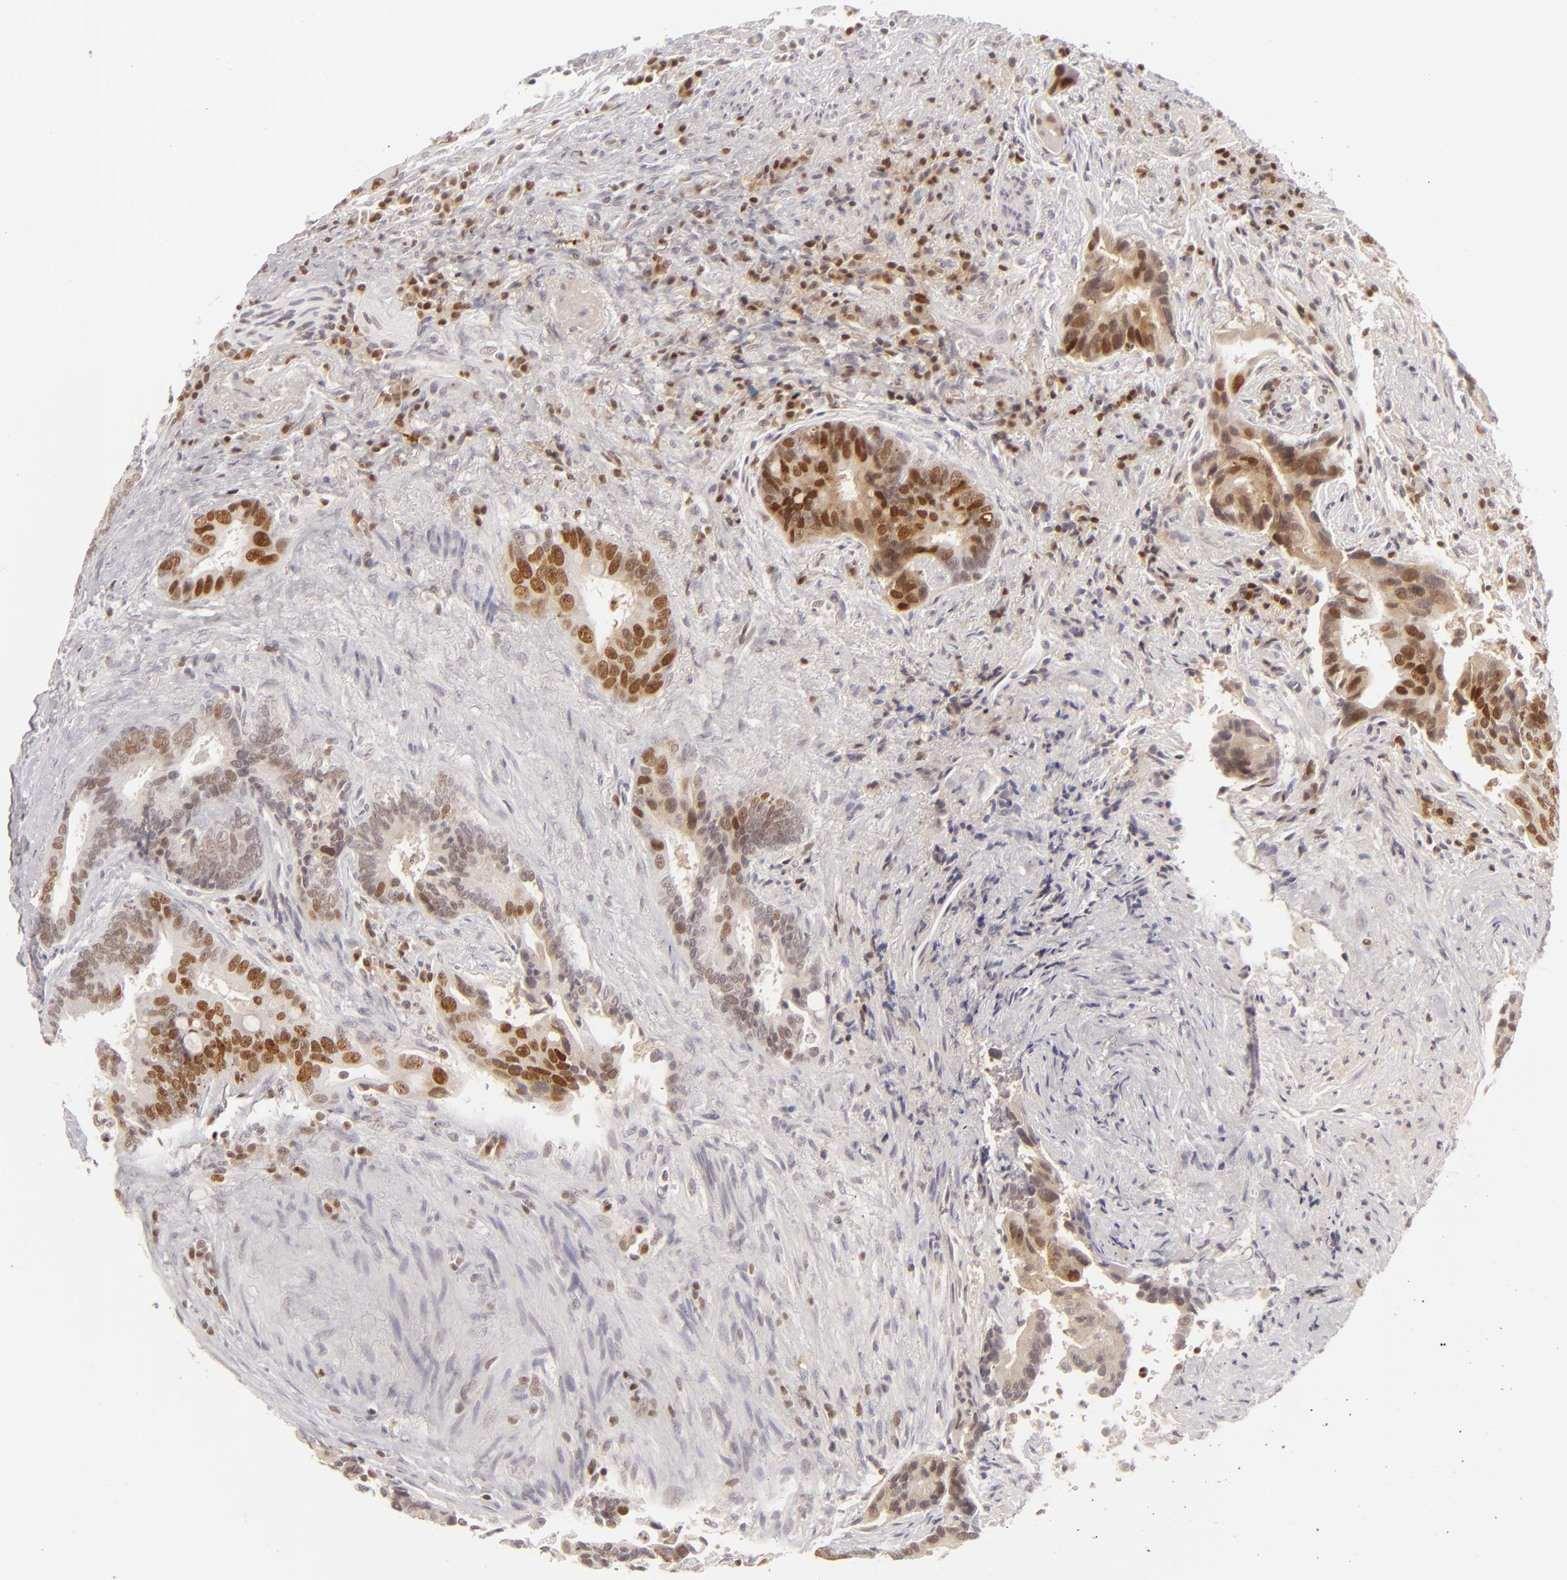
{"staining": {"intensity": "moderate", "quantity": ">75%", "location": "nuclear"}, "tissue": "colorectal cancer", "cell_type": "Tumor cells", "image_type": "cancer", "snomed": [{"axis": "morphology", "description": "Adenocarcinoma, NOS"}, {"axis": "topography", "description": "Rectum"}], "caption": "A high-resolution micrograph shows immunohistochemistry (IHC) staining of colorectal cancer, which reveals moderate nuclear positivity in about >75% of tumor cells. The protein of interest is stained brown, and the nuclei are stained in blue (DAB (3,3'-diaminobenzidine) IHC with brightfield microscopy, high magnification).", "gene": "FEN1", "patient": {"sex": "female", "age": 67}}